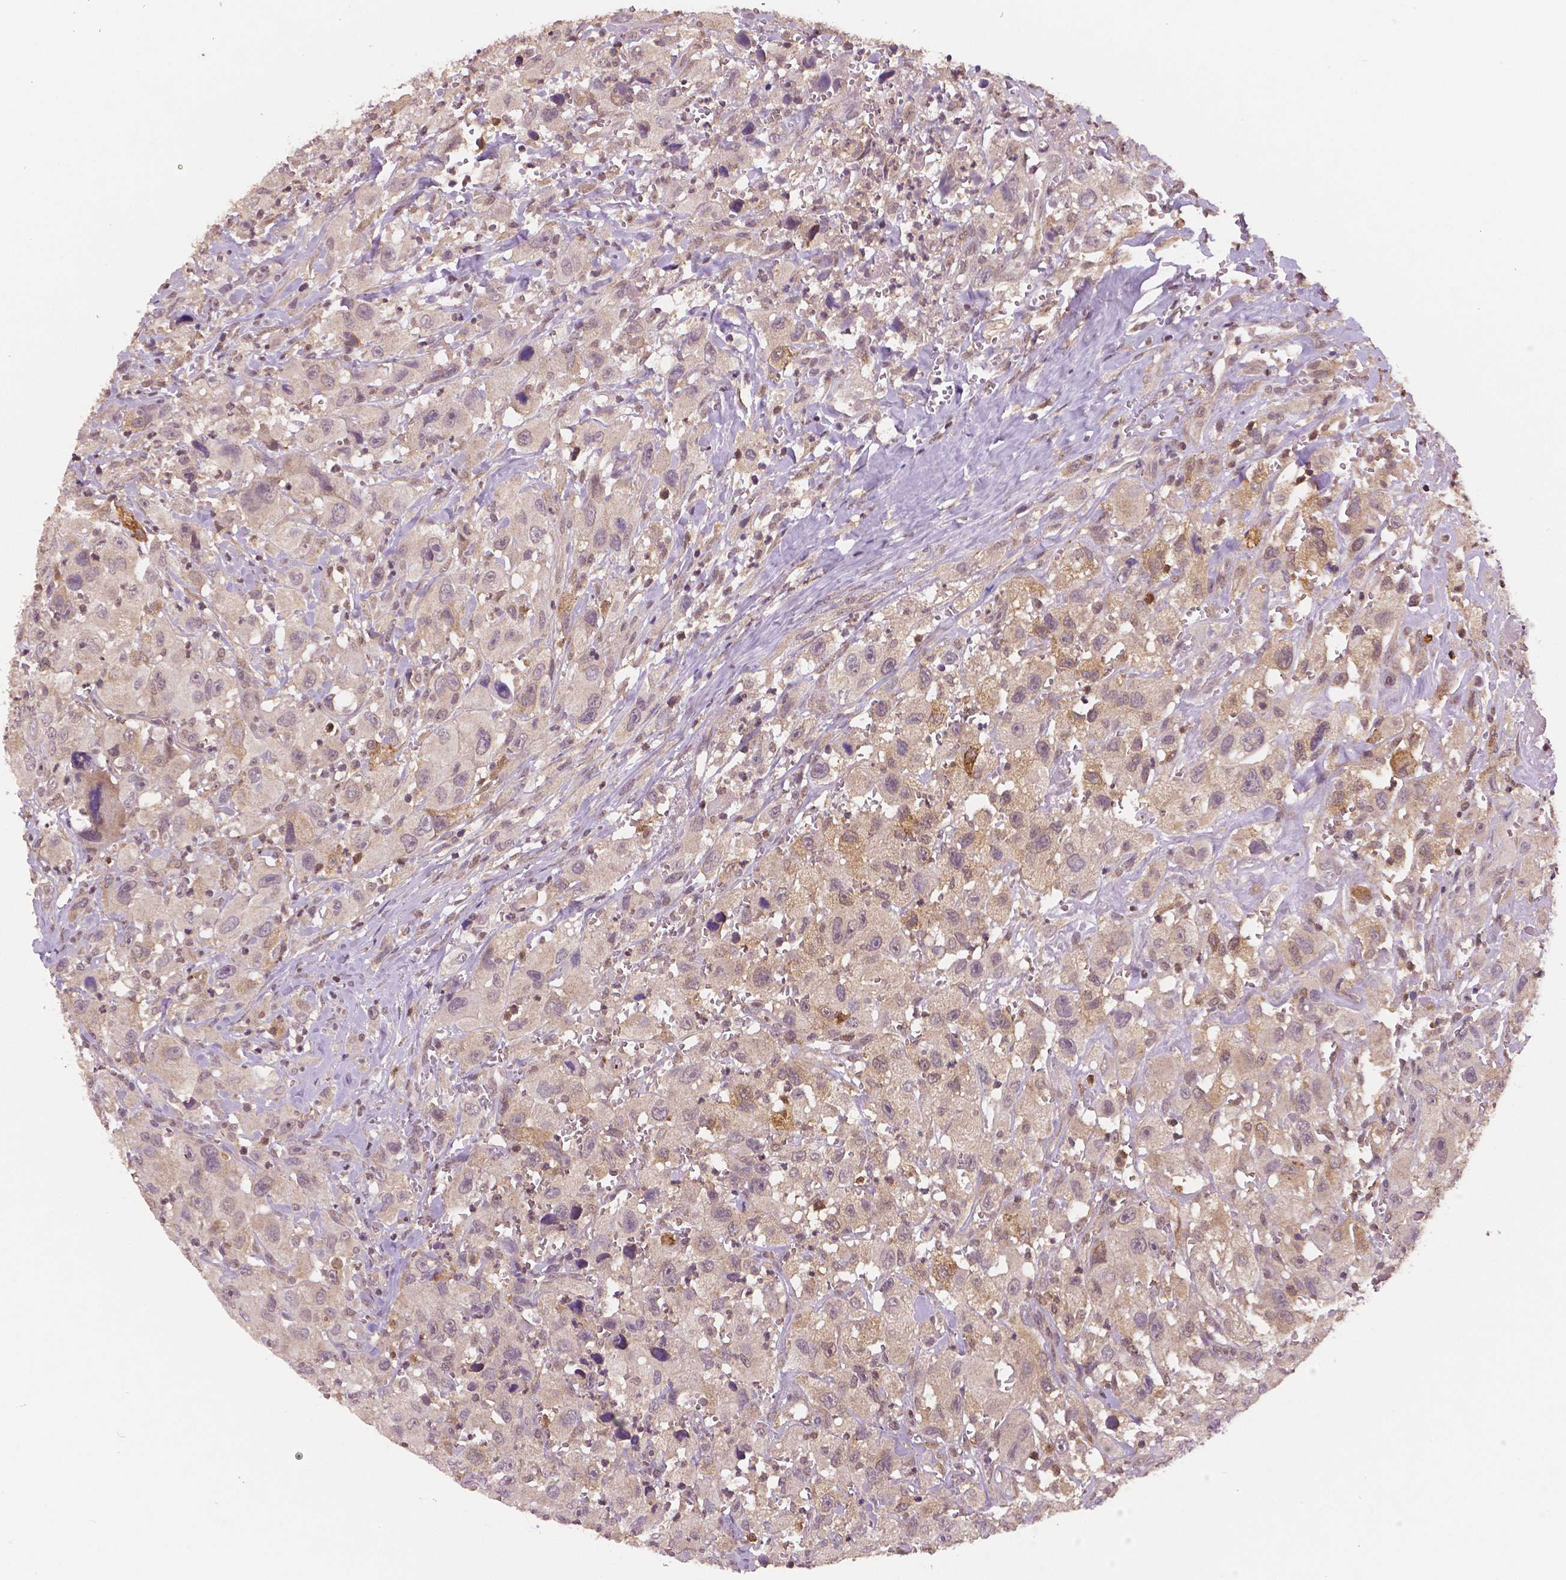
{"staining": {"intensity": "negative", "quantity": "none", "location": "none"}, "tissue": "head and neck cancer", "cell_type": "Tumor cells", "image_type": "cancer", "snomed": [{"axis": "morphology", "description": "Squamous cell carcinoma, NOS"}, {"axis": "morphology", "description": "Squamous cell carcinoma, metastatic, NOS"}, {"axis": "topography", "description": "Oral tissue"}, {"axis": "topography", "description": "Head-Neck"}], "caption": "Tumor cells are negative for protein expression in human head and neck cancer.", "gene": "STAT3", "patient": {"sex": "female", "age": 85}}